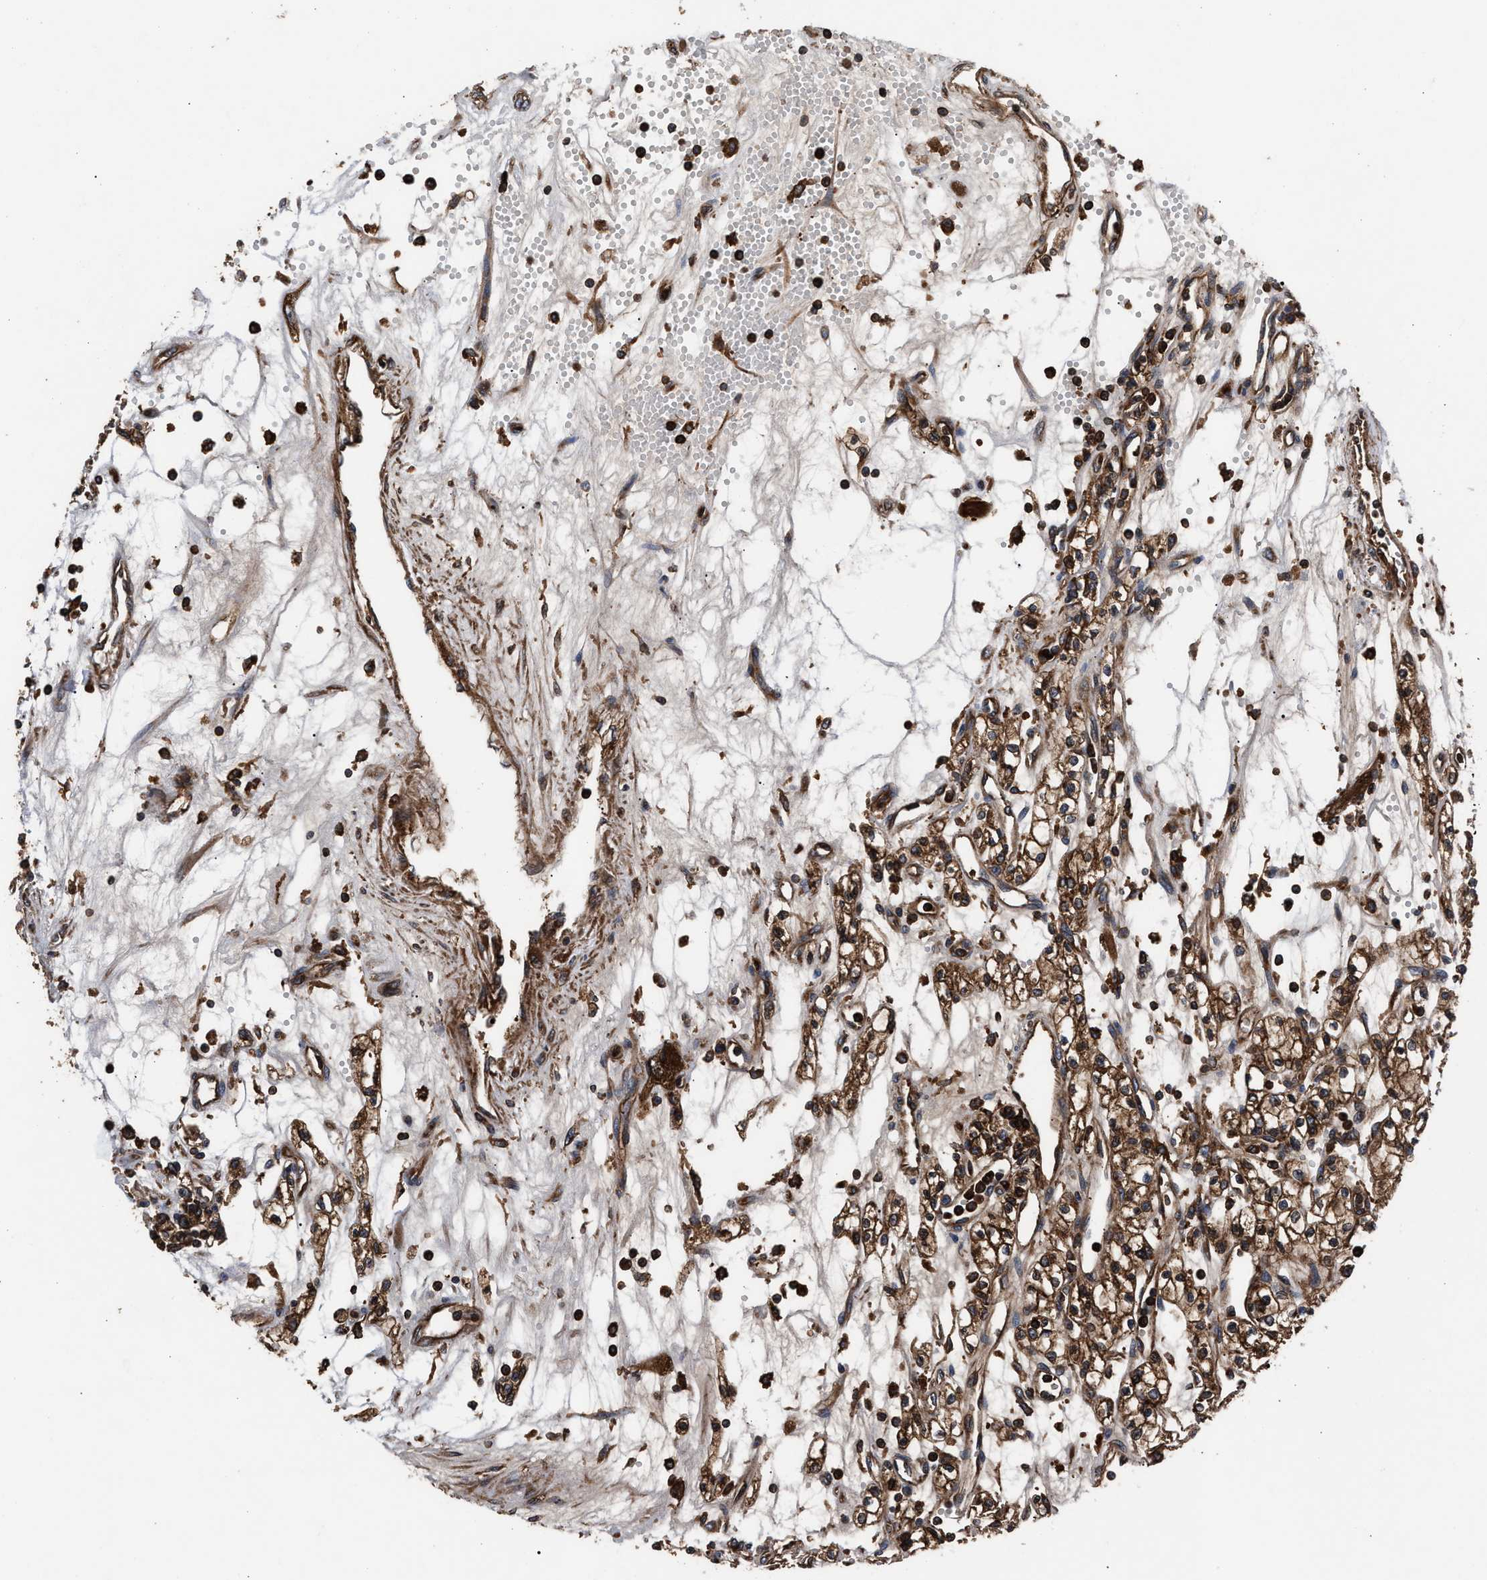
{"staining": {"intensity": "strong", "quantity": ">75%", "location": "cytoplasmic/membranous"}, "tissue": "renal cancer", "cell_type": "Tumor cells", "image_type": "cancer", "snomed": [{"axis": "morphology", "description": "Adenocarcinoma, NOS"}, {"axis": "topography", "description": "Kidney"}], "caption": "Immunohistochemical staining of adenocarcinoma (renal) reveals strong cytoplasmic/membranous protein staining in approximately >75% of tumor cells.", "gene": "KYAT1", "patient": {"sex": "male", "age": 59}}